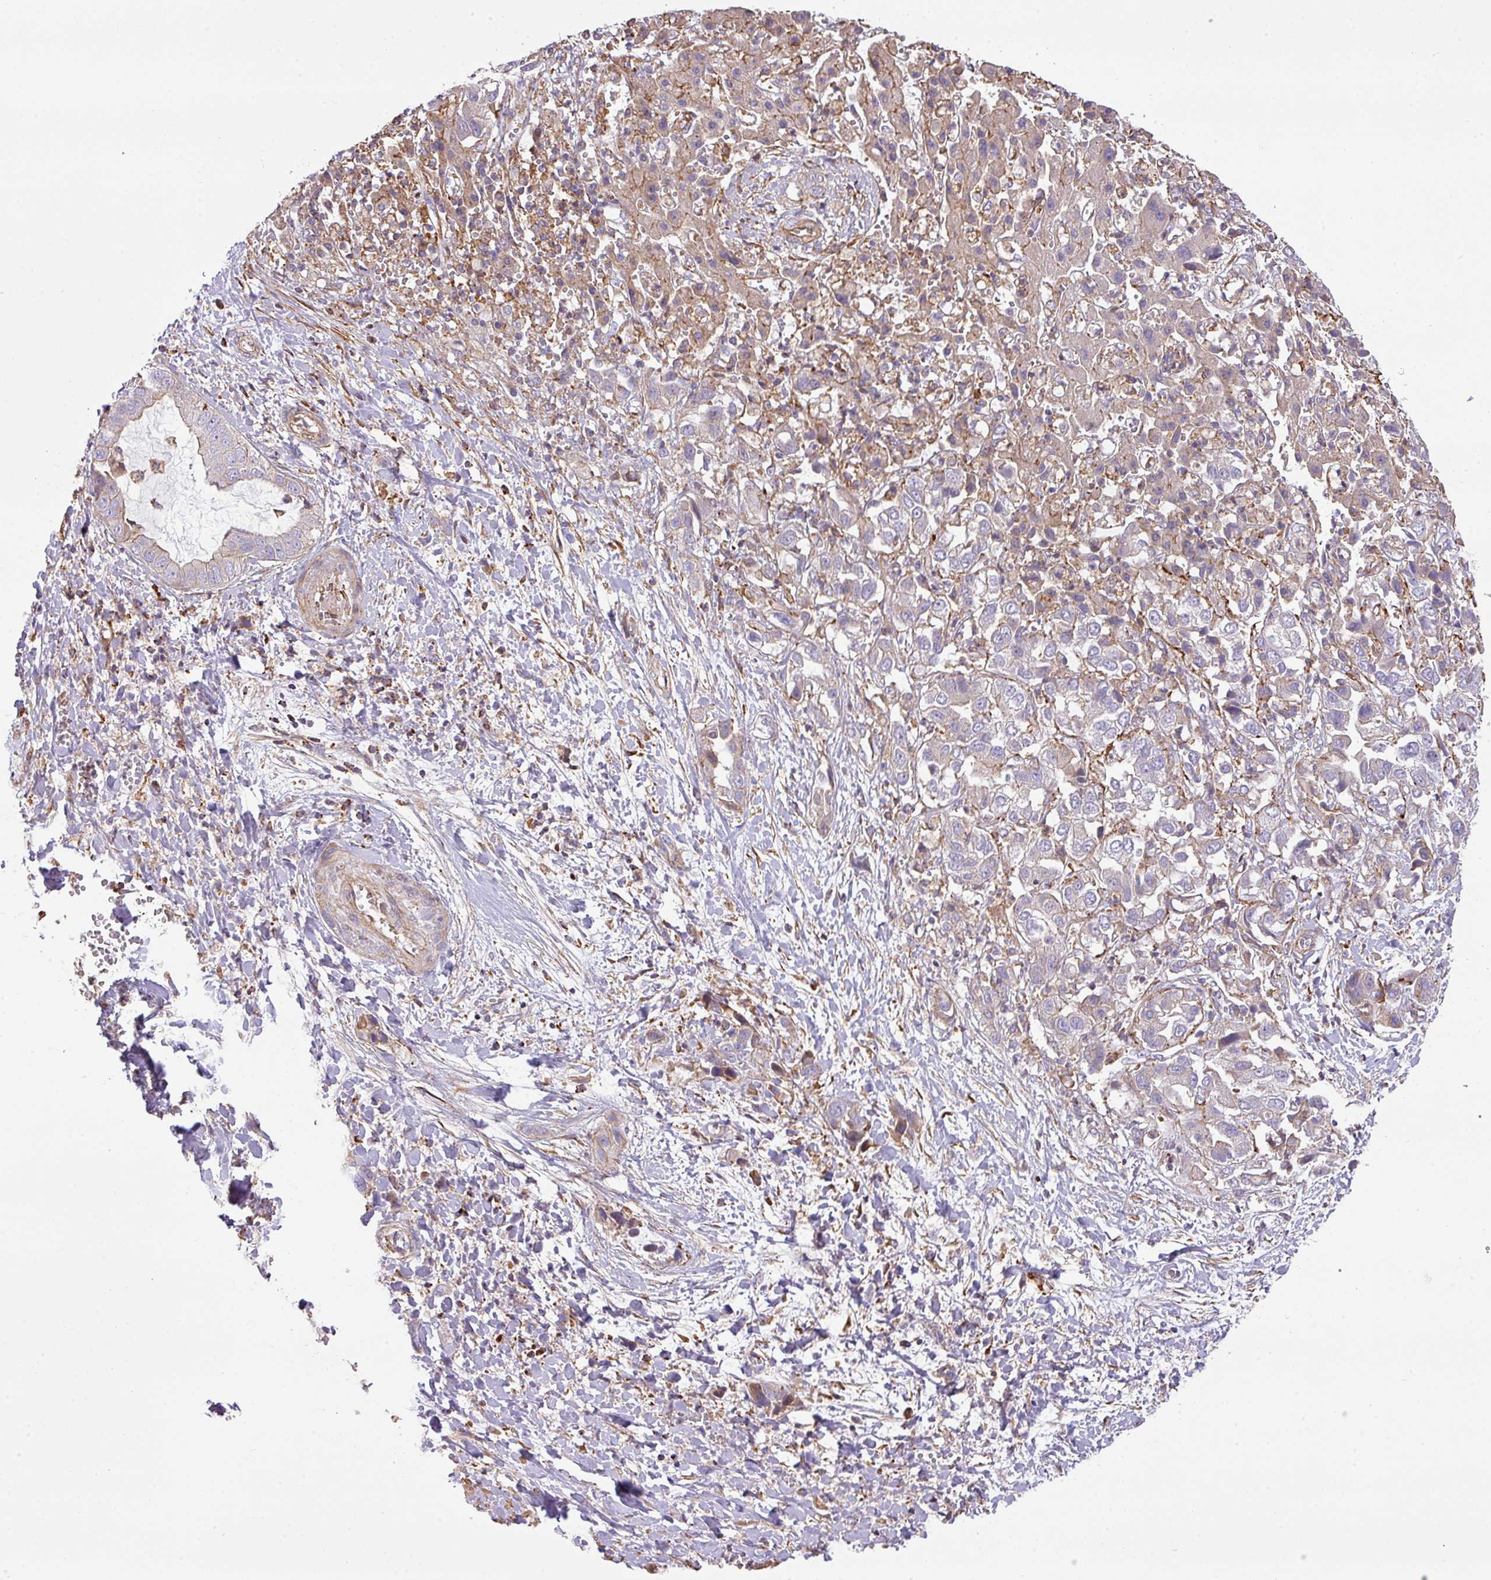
{"staining": {"intensity": "negative", "quantity": "none", "location": "none"}, "tissue": "liver cancer", "cell_type": "Tumor cells", "image_type": "cancer", "snomed": [{"axis": "morphology", "description": "Cholangiocarcinoma"}, {"axis": "topography", "description": "Liver"}], "caption": "Immunohistochemistry photomicrograph of liver cancer (cholangiocarcinoma) stained for a protein (brown), which reveals no positivity in tumor cells.", "gene": "LRRC41", "patient": {"sex": "female", "age": 52}}